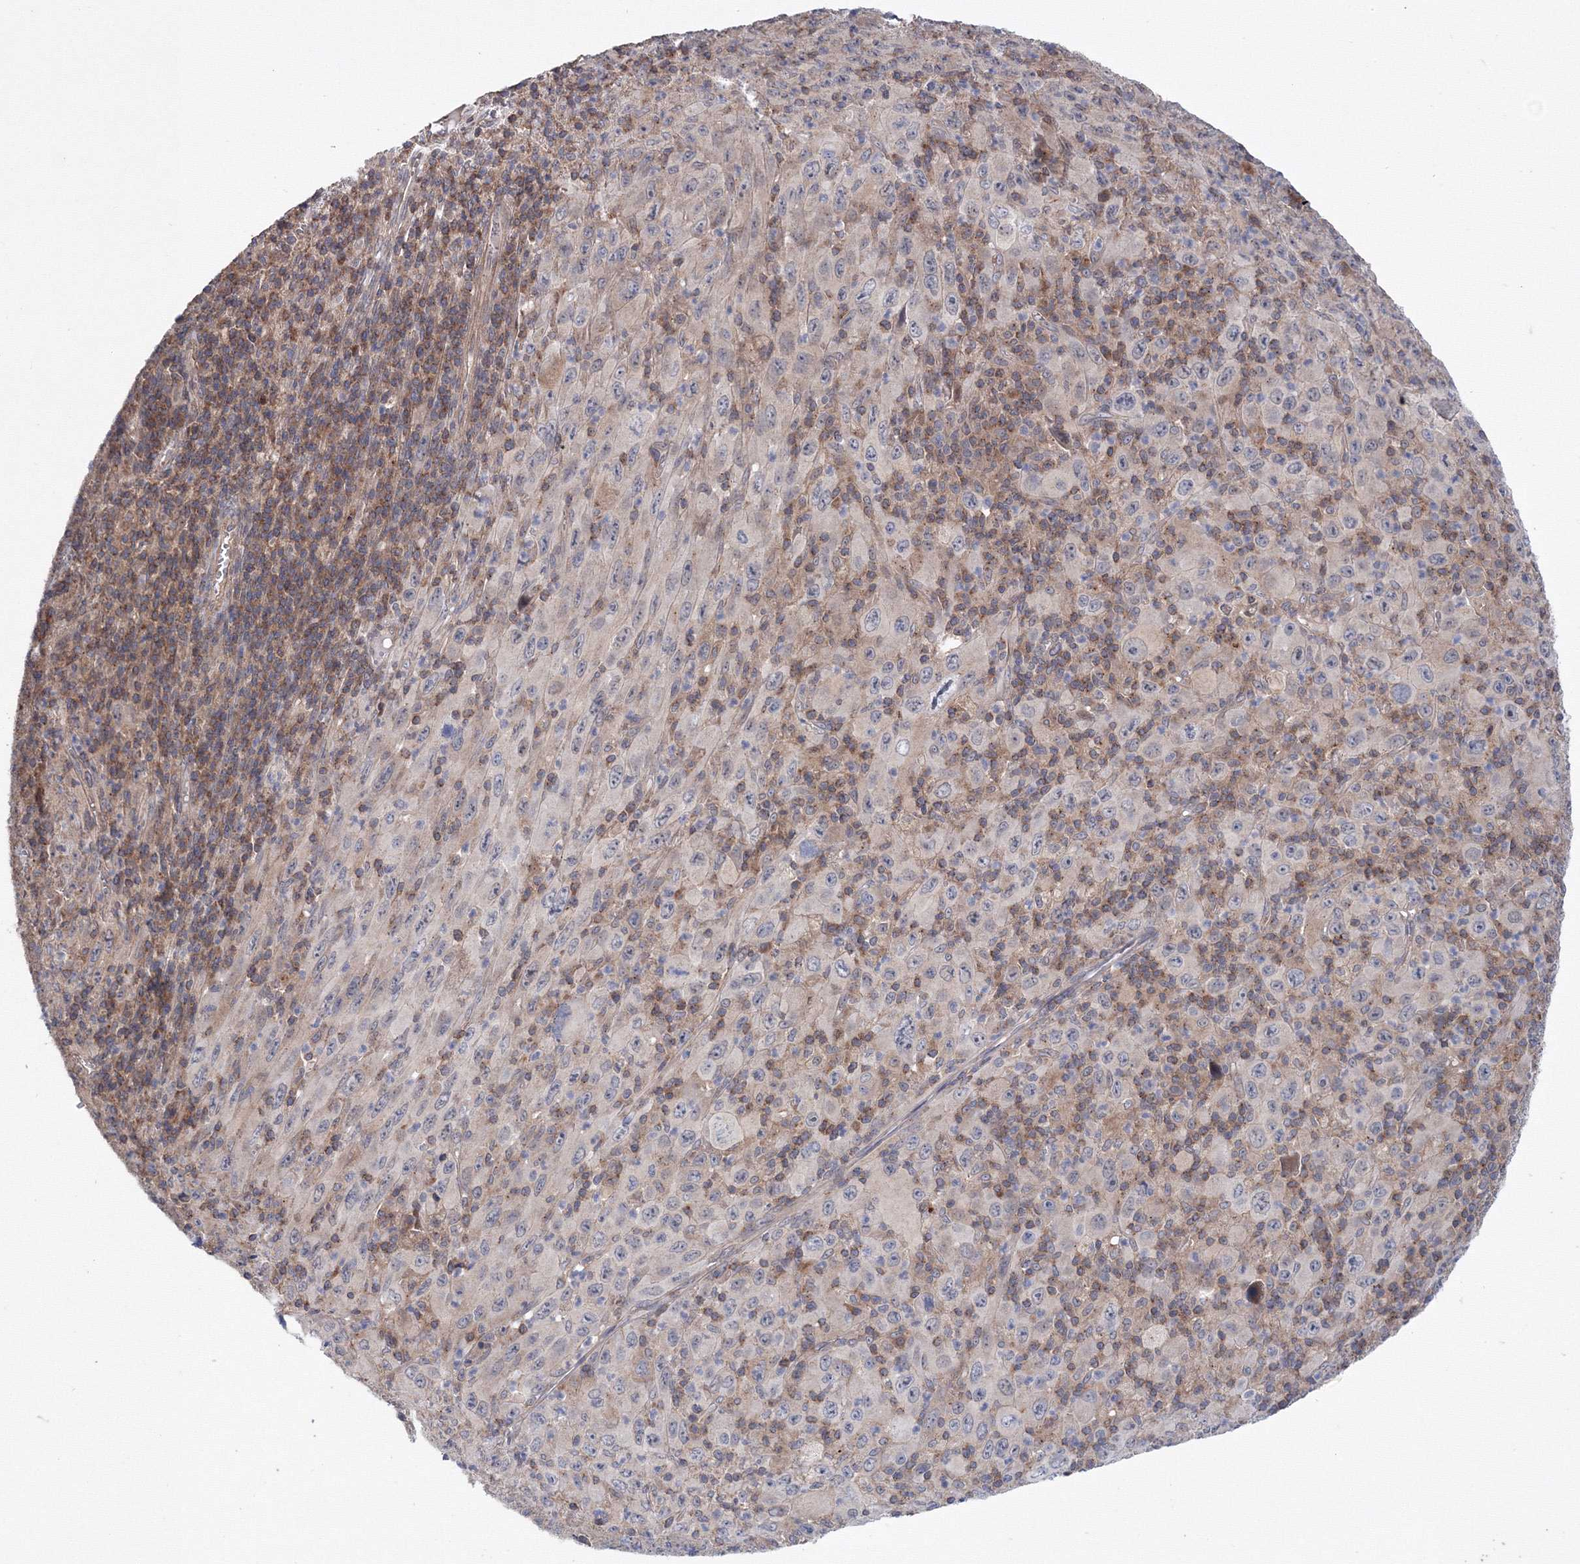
{"staining": {"intensity": "negative", "quantity": "none", "location": "none"}, "tissue": "melanoma", "cell_type": "Tumor cells", "image_type": "cancer", "snomed": [{"axis": "morphology", "description": "Malignant melanoma, Metastatic site"}, {"axis": "topography", "description": "Skin"}], "caption": "This micrograph is of melanoma stained with immunohistochemistry (IHC) to label a protein in brown with the nuclei are counter-stained blue. There is no positivity in tumor cells.", "gene": "PPP2R2B", "patient": {"sex": "female", "age": 56}}